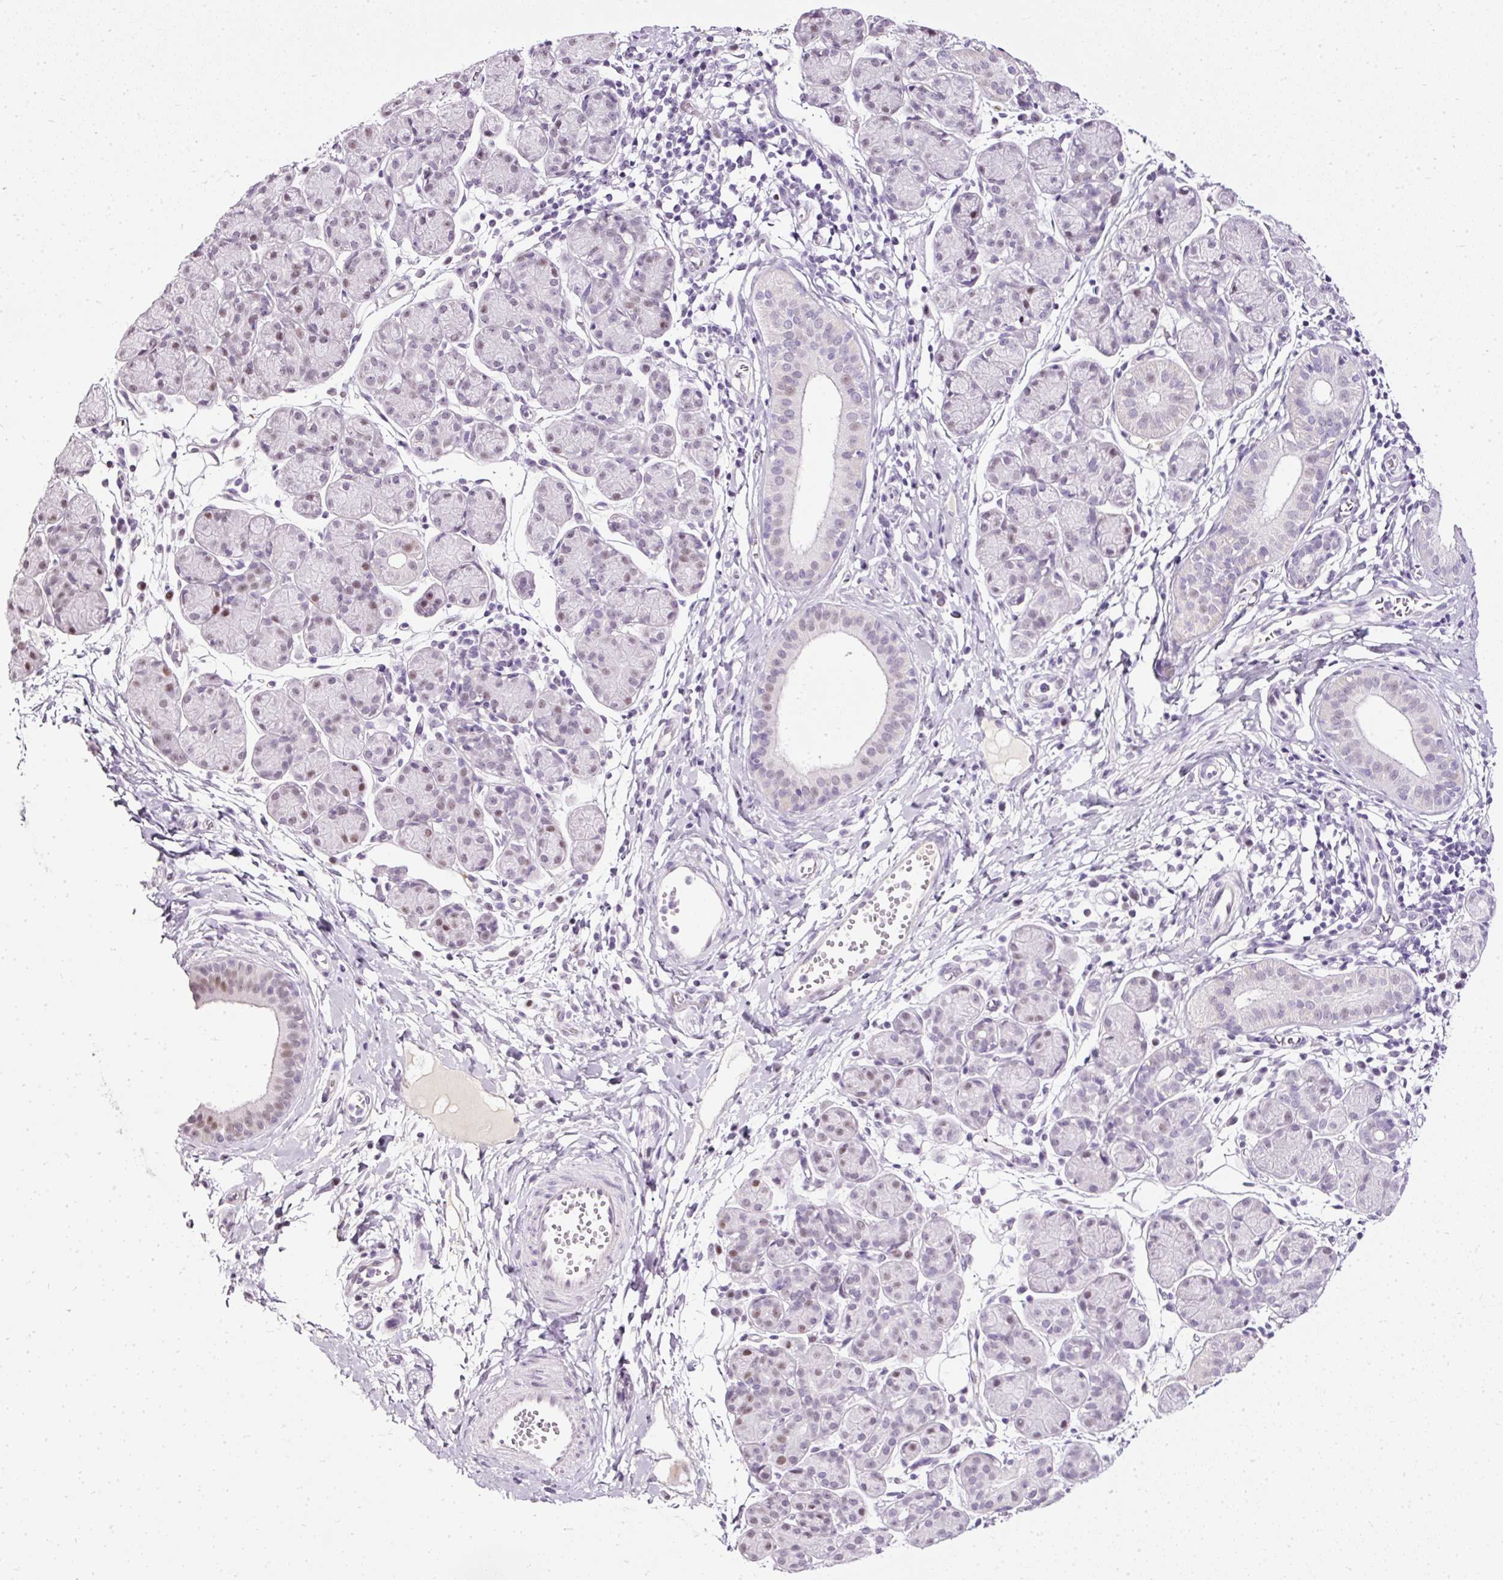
{"staining": {"intensity": "moderate", "quantity": "<25%", "location": "nuclear"}, "tissue": "salivary gland", "cell_type": "Glandular cells", "image_type": "normal", "snomed": [{"axis": "morphology", "description": "Normal tissue, NOS"}, {"axis": "morphology", "description": "Inflammation, NOS"}, {"axis": "topography", "description": "Lymph node"}, {"axis": "topography", "description": "Salivary gland"}], "caption": "A high-resolution micrograph shows IHC staining of unremarkable salivary gland, which reveals moderate nuclear staining in about <25% of glandular cells.", "gene": "PDE6B", "patient": {"sex": "male", "age": 3}}